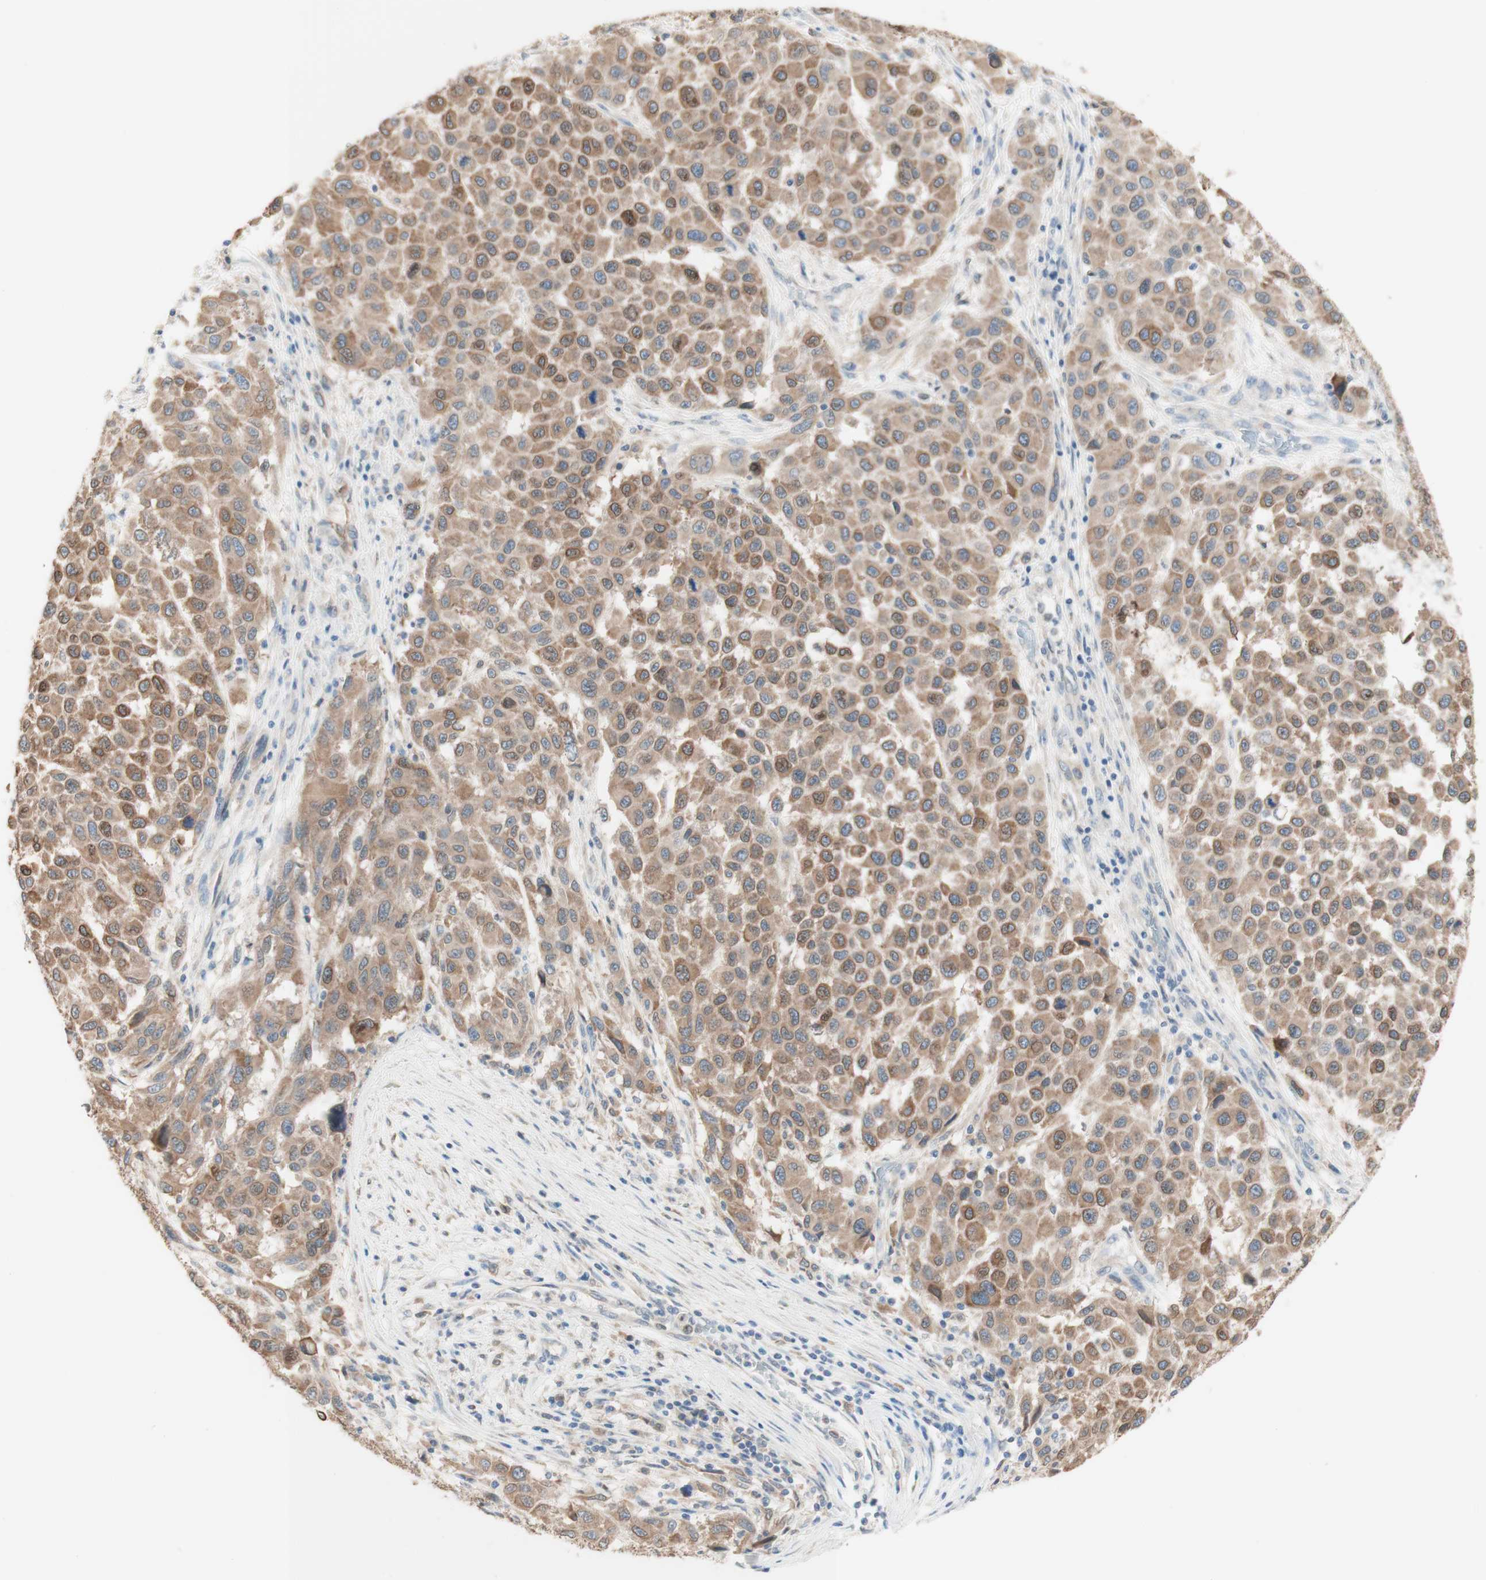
{"staining": {"intensity": "moderate", "quantity": ">75%", "location": "cytoplasmic/membranous"}, "tissue": "melanoma", "cell_type": "Tumor cells", "image_type": "cancer", "snomed": [{"axis": "morphology", "description": "Malignant melanoma, Metastatic site"}, {"axis": "topography", "description": "Lymph node"}], "caption": "Immunohistochemical staining of human melanoma demonstrates medium levels of moderate cytoplasmic/membranous expression in approximately >75% of tumor cells. Ihc stains the protein in brown and the nuclei are stained blue.", "gene": "COMT", "patient": {"sex": "male", "age": 61}}